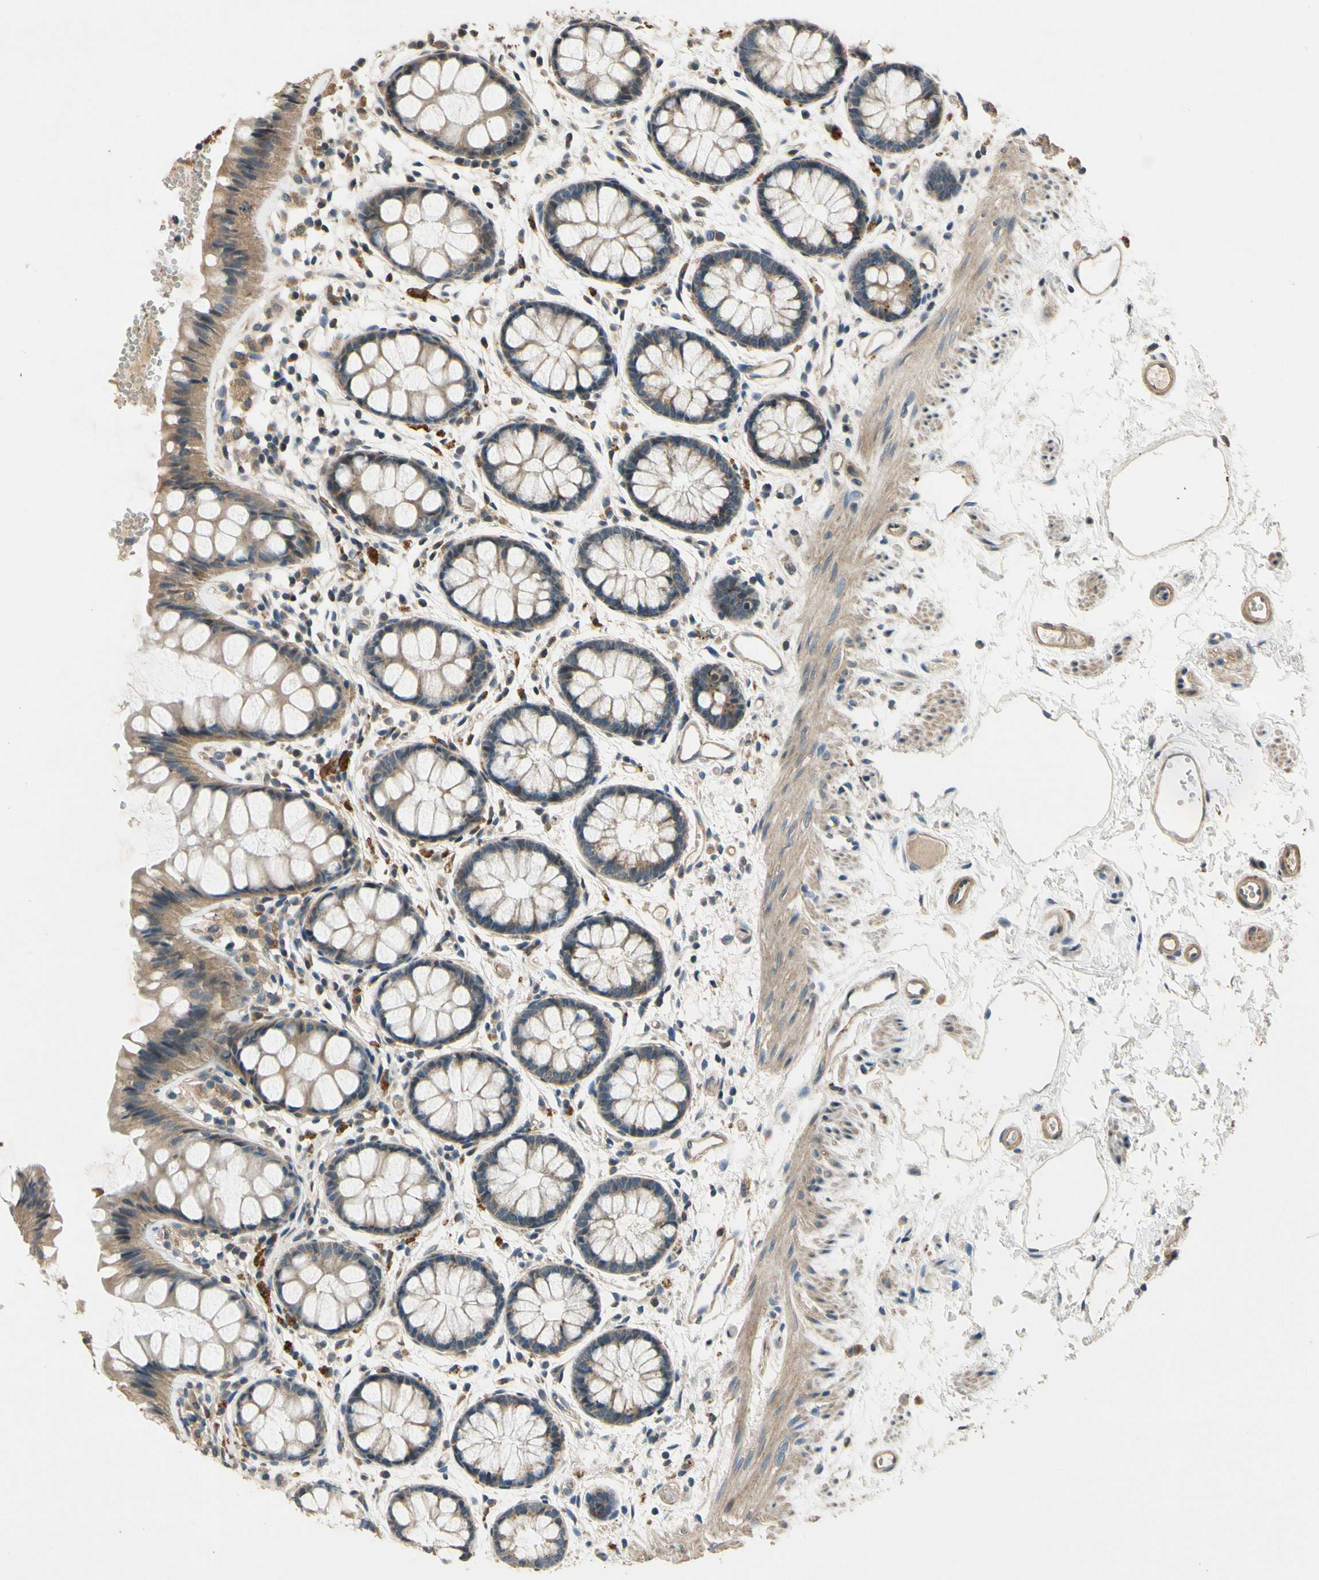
{"staining": {"intensity": "moderate", "quantity": ">75%", "location": "cytoplasmic/membranous"}, "tissue": "rectum", "cell_type": "Glandular cells", "image_type": "normal", "snomed": [{"axis": "morphology", "description": "Normal tissue, NOS"}, {"axis": "topography", "description": "Rectum"}], "caption": "Immunohistochemistry (IHC) image of unremarkable rectum: rectum stained using immunohistochemistry exhibits medium levels of moderate protein expression localized specifically in the cytoplasmic/membranous of glandular cells, appearing as a cytoplasmic/membranous brown color.", "gene": "ALKBH3", "patient": {"sex": "female", "age": 66}}